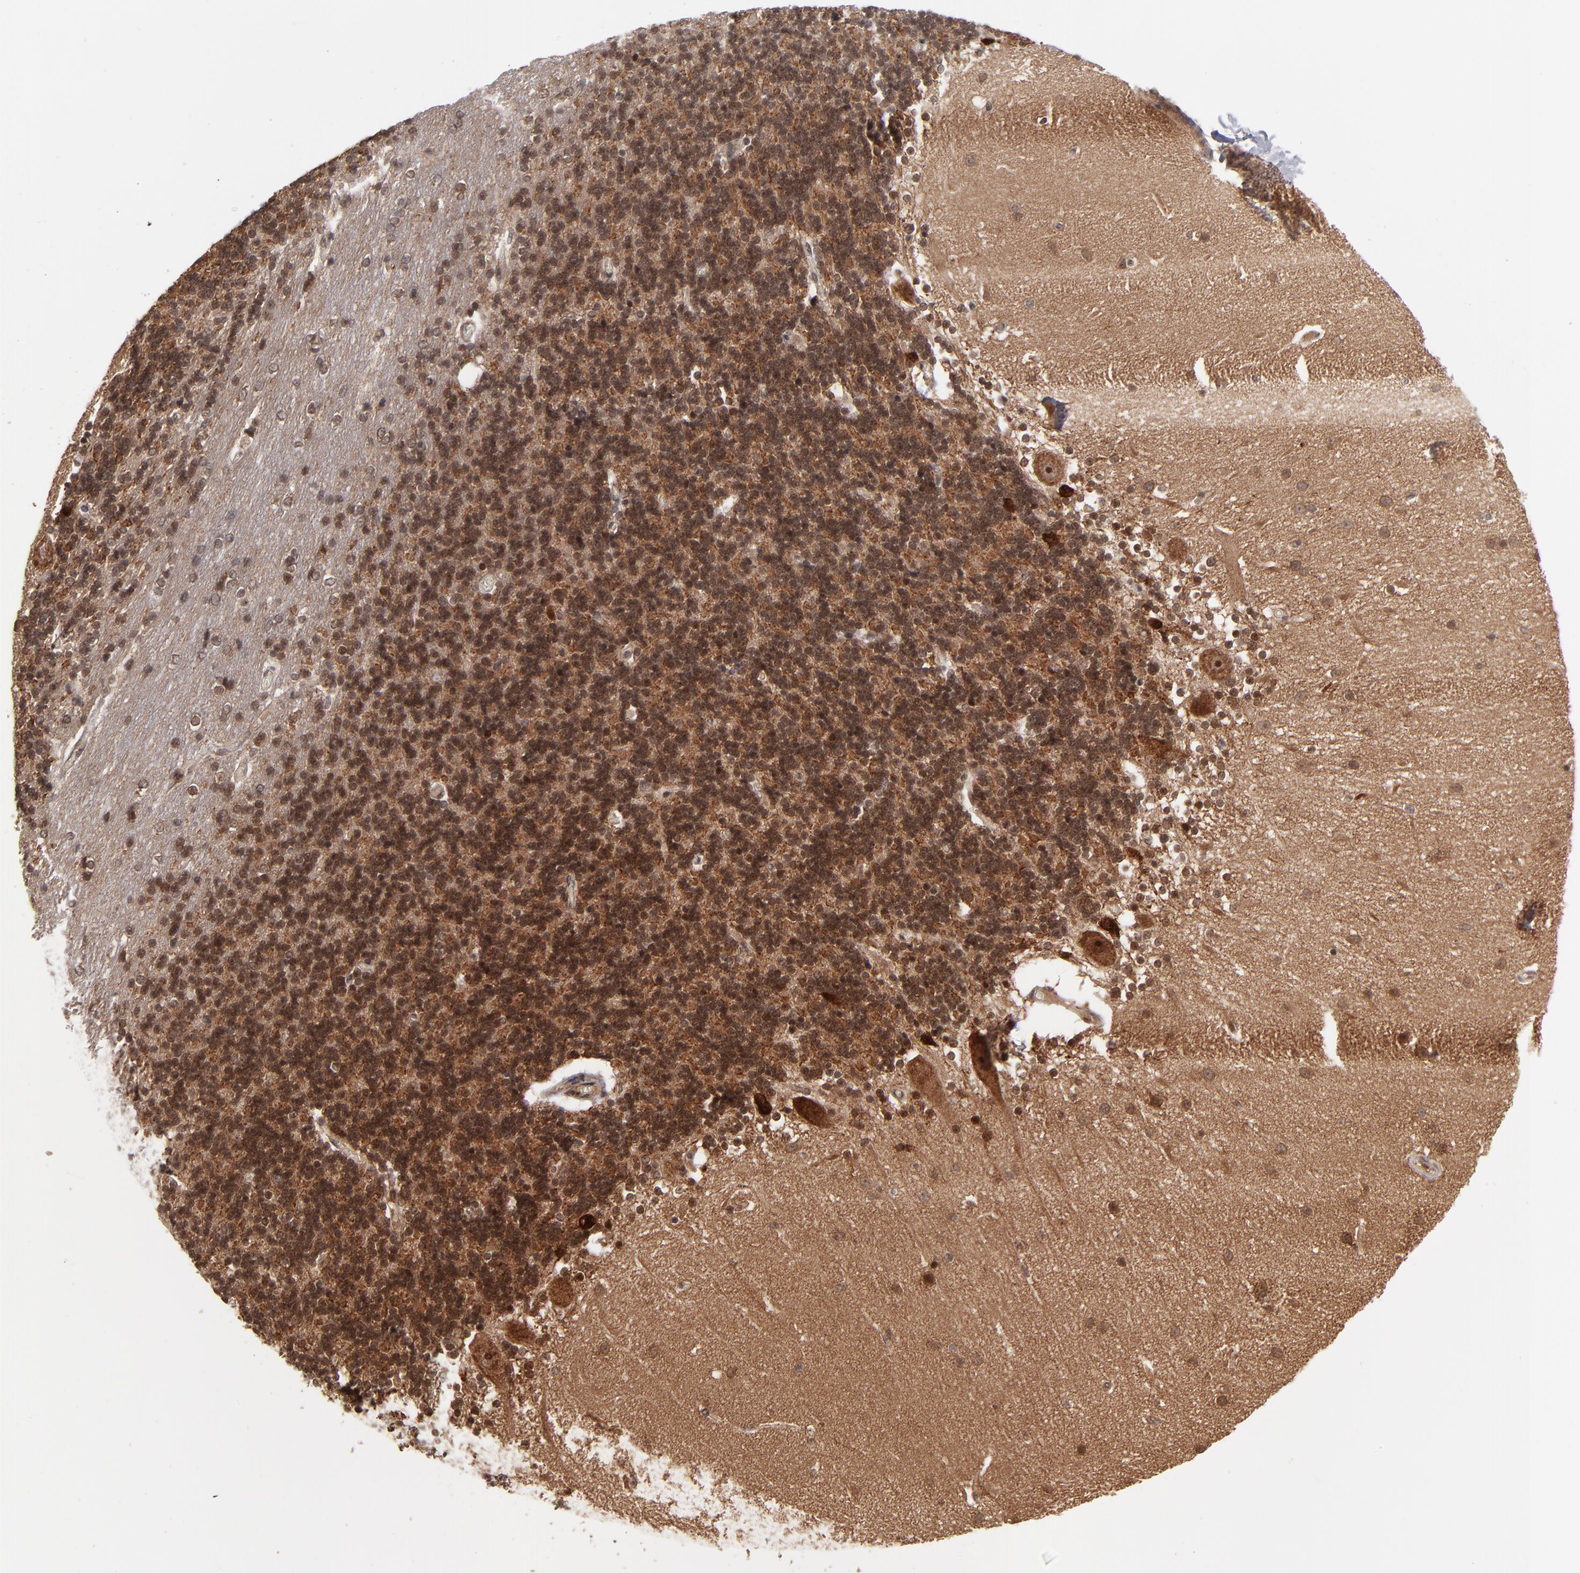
{"staining": {"intensity": "strong", "quantity": ">75%", "location": "cytoplasmic/membranous,nuclear"}, "tissue": "cerebellum", "cell_type": "Cells in granular layer", "image_type": "normal", "snomed": [{"axis": "morphology", "description": "Normal tissue, NOS"}, {"axis": "topography", "description": "Cerebellum"}], "caption": "Unremarkable cerebellum displays strong cytoplasmic/membranous,nuclear positivity in about >75% of cells in granular layer.", "gene": "RGS6", "patient": {"sex": "female", "age": 54}}